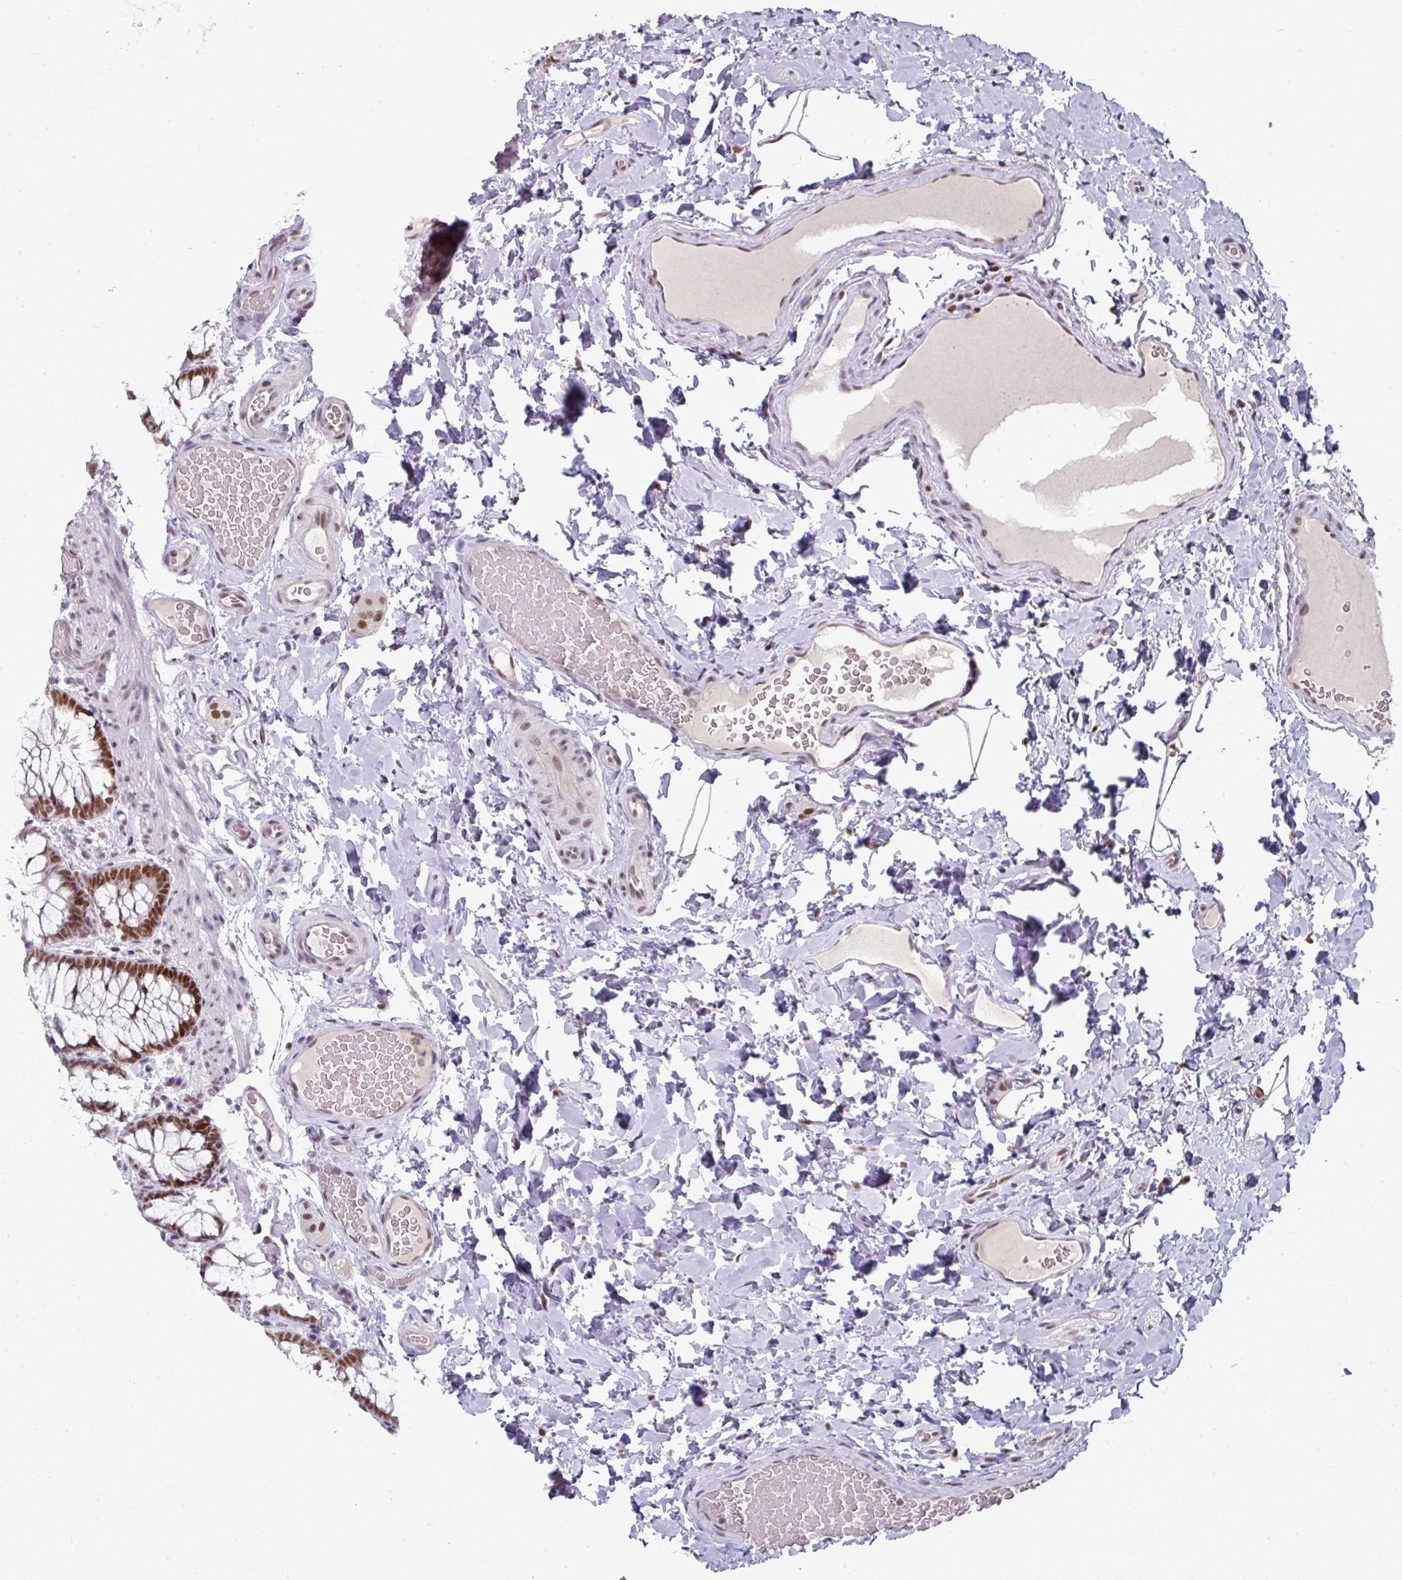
{"staining": {"intensity": "moderate", "quantity": "25%-75%", "location": "nuclear"}, "tissue": "colon", "cell_type": "Endothelial cells", "image_type": "normal", "snomed": [{"axis": "morphology", "description": "Normal tissue, NOS"}, {"axis": "topography", "description": "Colon"}], "caption": "Approximately 25%-75% of endothelial cells in unremarkable colon display moderate nuclear protein staining as visualized by brown immunohistochemical staining.", "gene": "ENSG00000283782", "patient": {"sex": "male", "age": 46}}